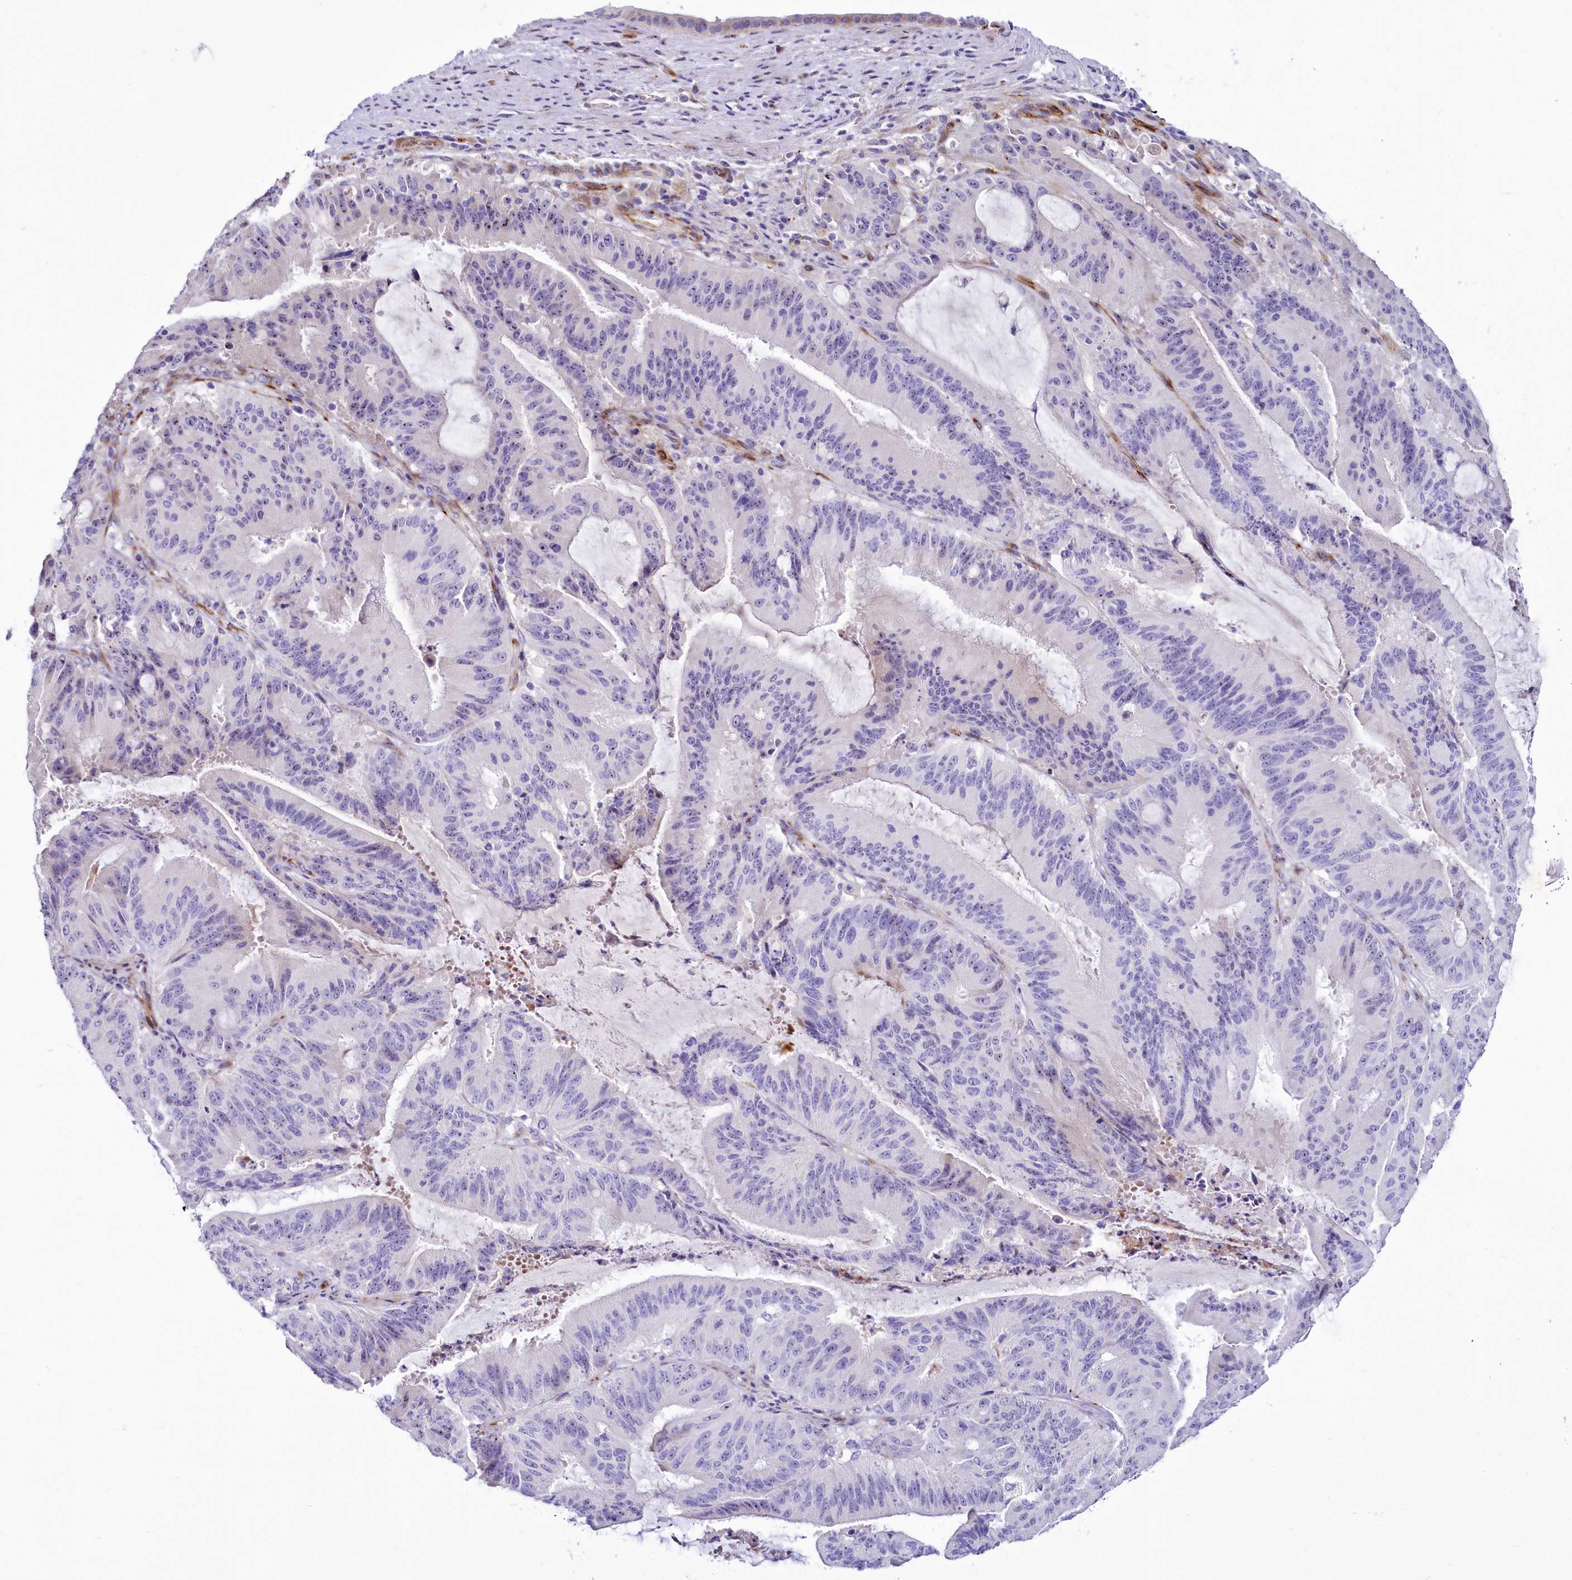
{"staining": {"intensity": "negative", "quantity": "none", "location": "none"}, "tissue": "liver cancer", "cell_type": "Tumor cells", "image_type": "cancer", "snomed": [{"axis": "morphology", "description": "Normal tissue, NOS"}, {"axis": "morphology", "description": "Cholangiocarcinoma"}, {"axis": "topography", "description": "Liver"}, {"axis": "topography", "description": "Peripheral nerve tissue"}], "caption": "Tumor cells are negative for protein expression in human cholangiocarcinoma (liver).", "gene": "SH3TC2", "patient": {"sex": "female", "age": 73}}